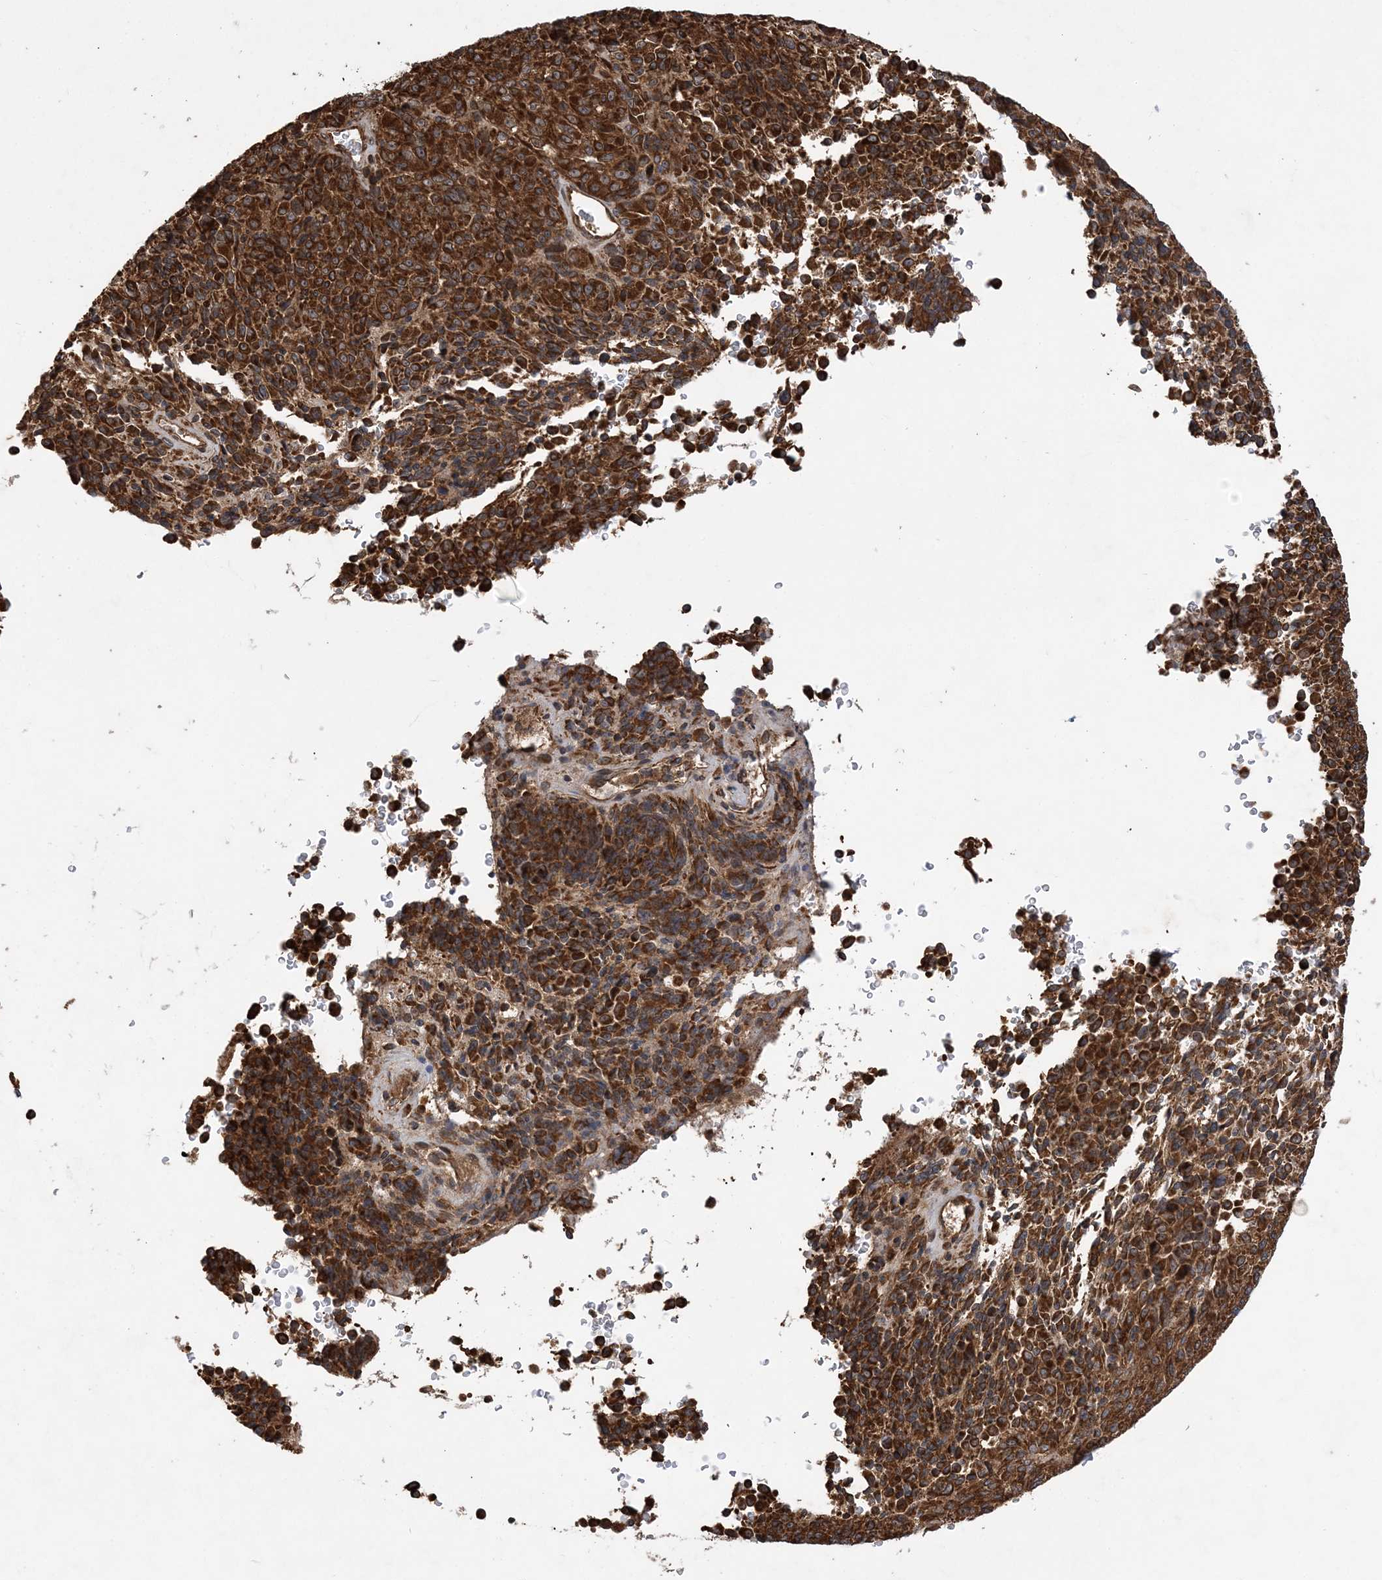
{"staining": {"intensity": "strong", "quantity": ">75%", "location": "cytoplasmic/membranous"}, "tissue": "melanoma", "cell_type": "Tumor cells", "image_type": "cancer", "snomed": [{"axis": "morphology", "description": "Malignant melanoma, Metastatic site"}, {"axis": "topography", "description": "Brain"}], "caption": "A brown stain highlights strong cytoplasmic/membranous positivity of a protein in human melanoma tumor cells.", "gene": "ATG3", "patient": {"sex": "female", "age": 56}}